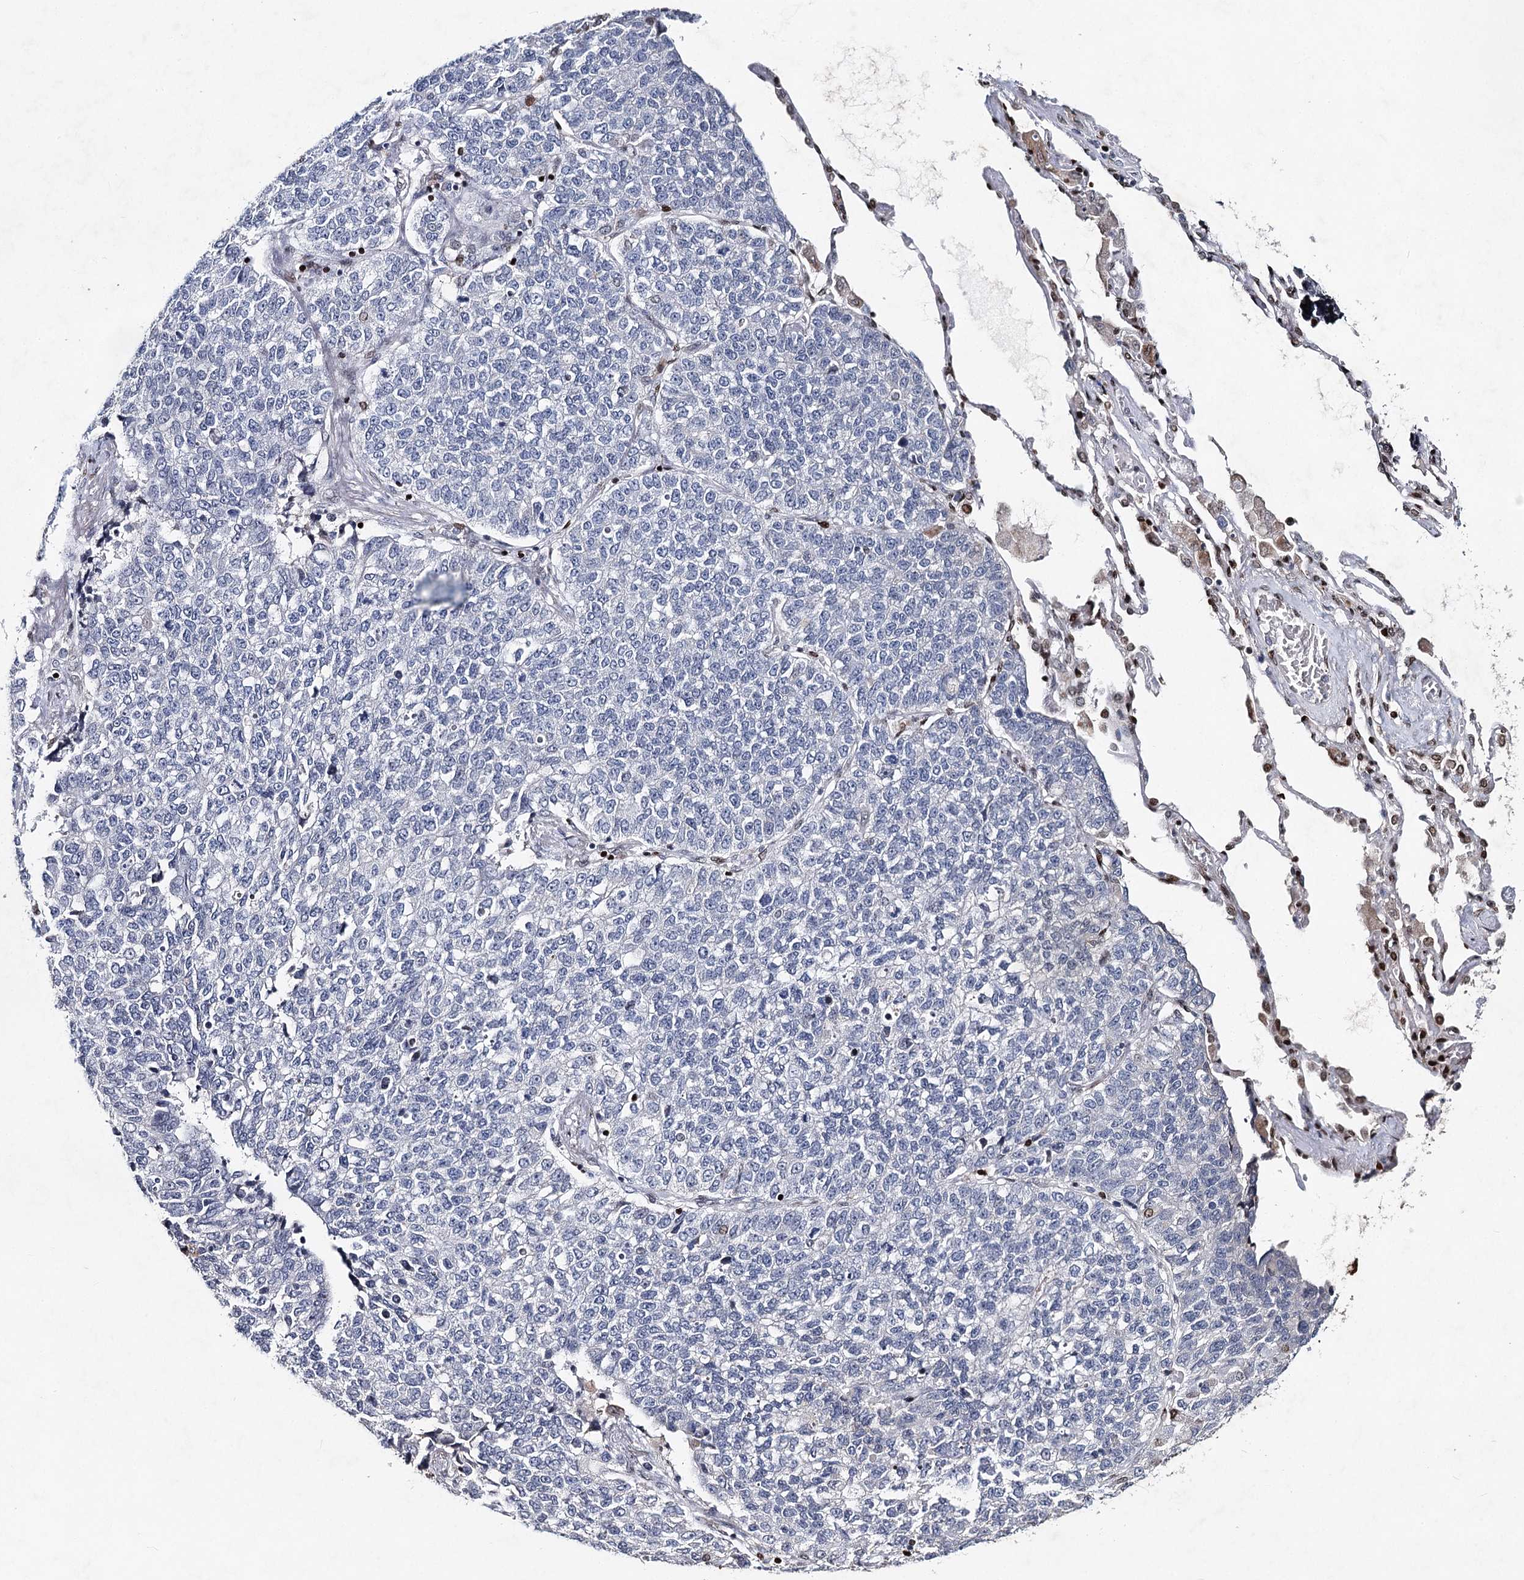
{"staining": {"intensity": "negative", "quantity": "none", "location": "none"}, "tissue": "lung cancer", "cell_type": "Tumor cells", "image_type": "cancer", "snomed": [{"axis": "morphology", "description": "Adenocarcinoma, NOS"}, {"axis": "topography", "description": "Lung"}], "caption": "Tumor cells are negative for protein expression in human adenocarcinoma (lung).", "gene": "FRMD4A", "patient": {"sex": "male", "age": 49}}